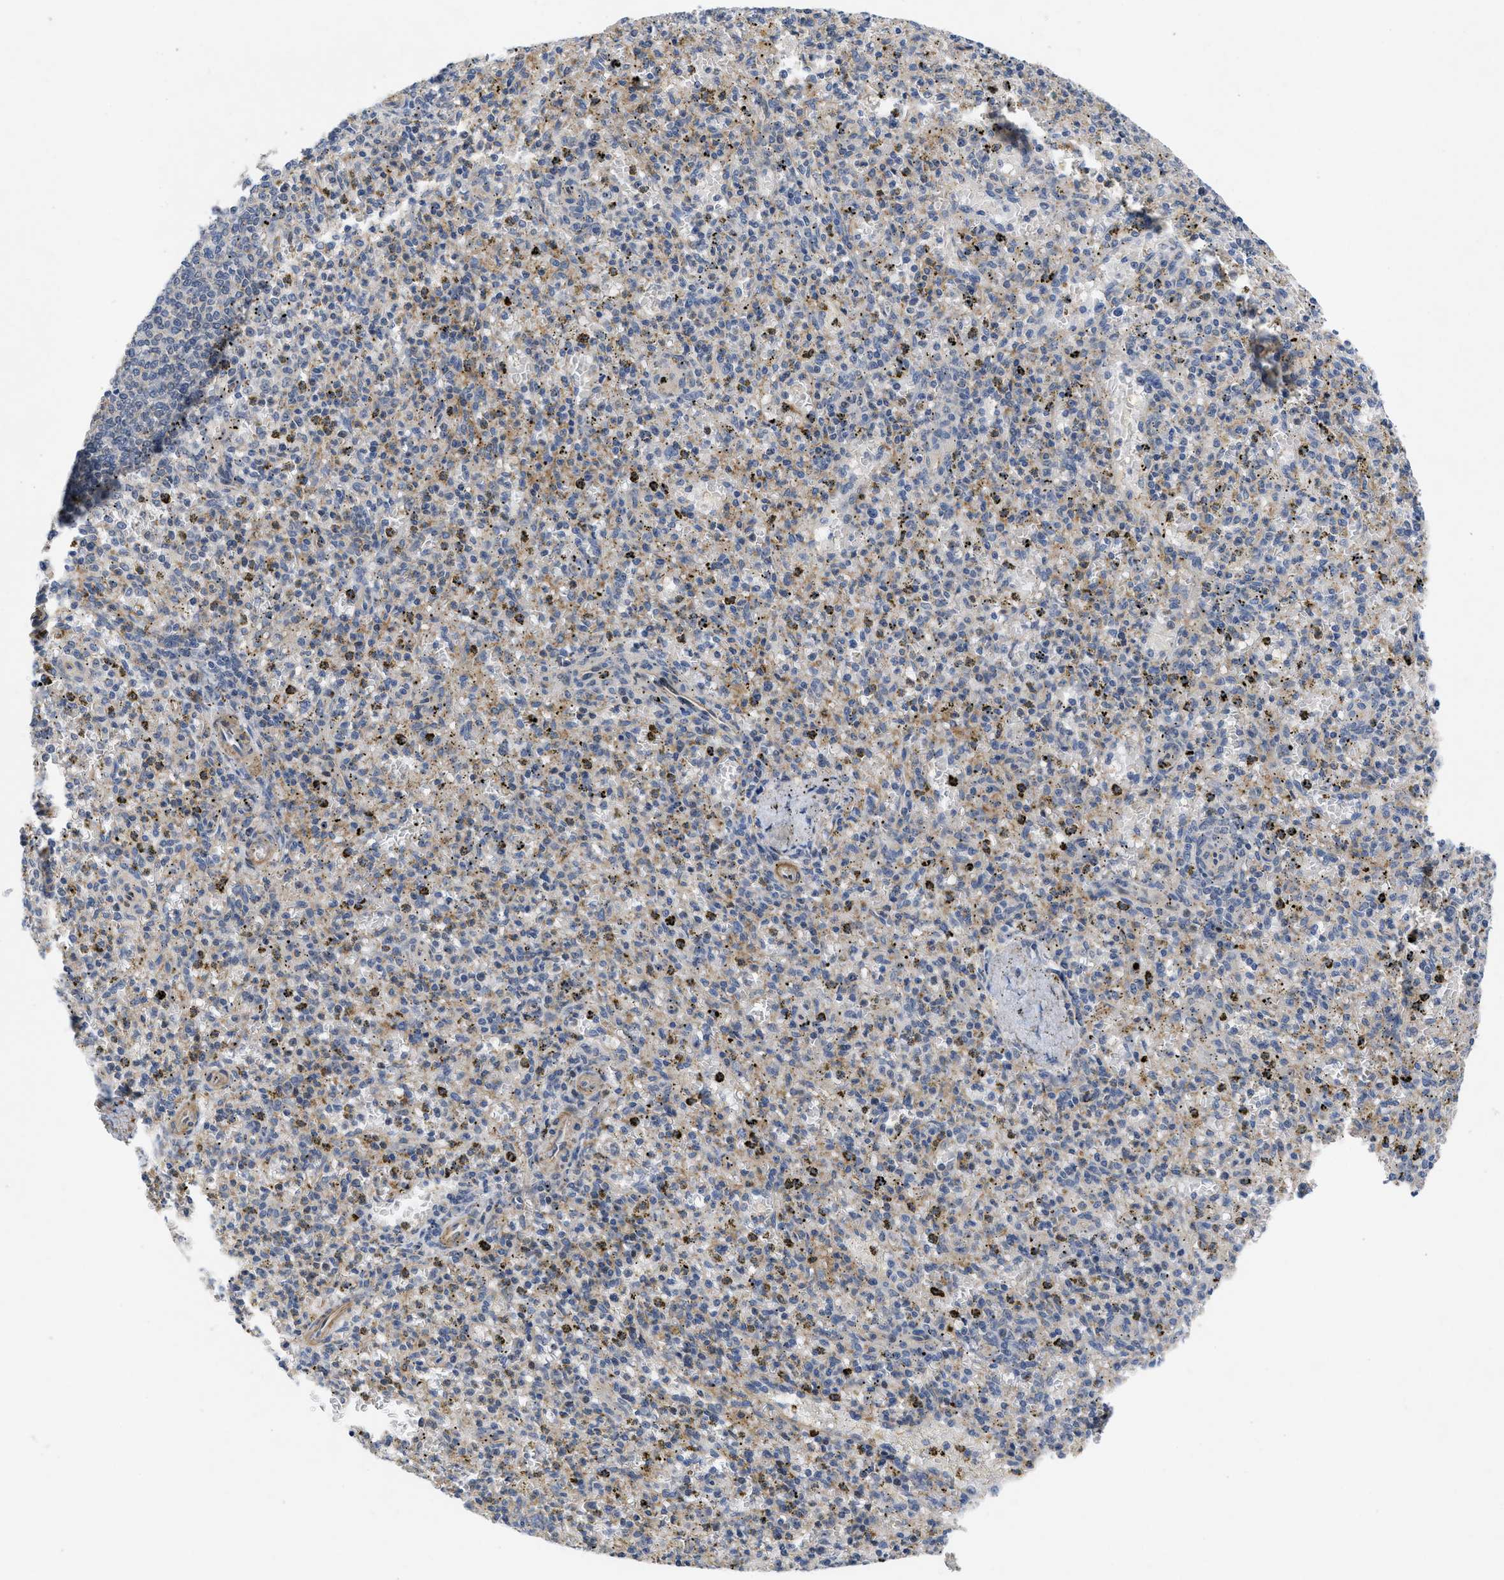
{"staining": {"intensity": "weak", "quantity": ">75%", "location": "cytoplasmic/membranous"}, "tissue": "spleen", "cell_type": "Cells in red pulp", "image_type": "normal", "snomed": [{"axis": "morphology", "description": "Normal tissue, NOS"}, {"axis": "topography", "description": "Spleen"}], "caption": "The photomicrograph demonstrates staining of normal spleen, revealing weak cytoplasmic/membranous protein expression (brown color) within cells in red pulp. Using DAB (3,3'-diaminobenzidine) (brown) and hematoxylin (blue) stains, captured at high magnification using brightfield microscopy.", "gene": "ARHGEF26", "patient": {"sex": "male", "age": 72}}